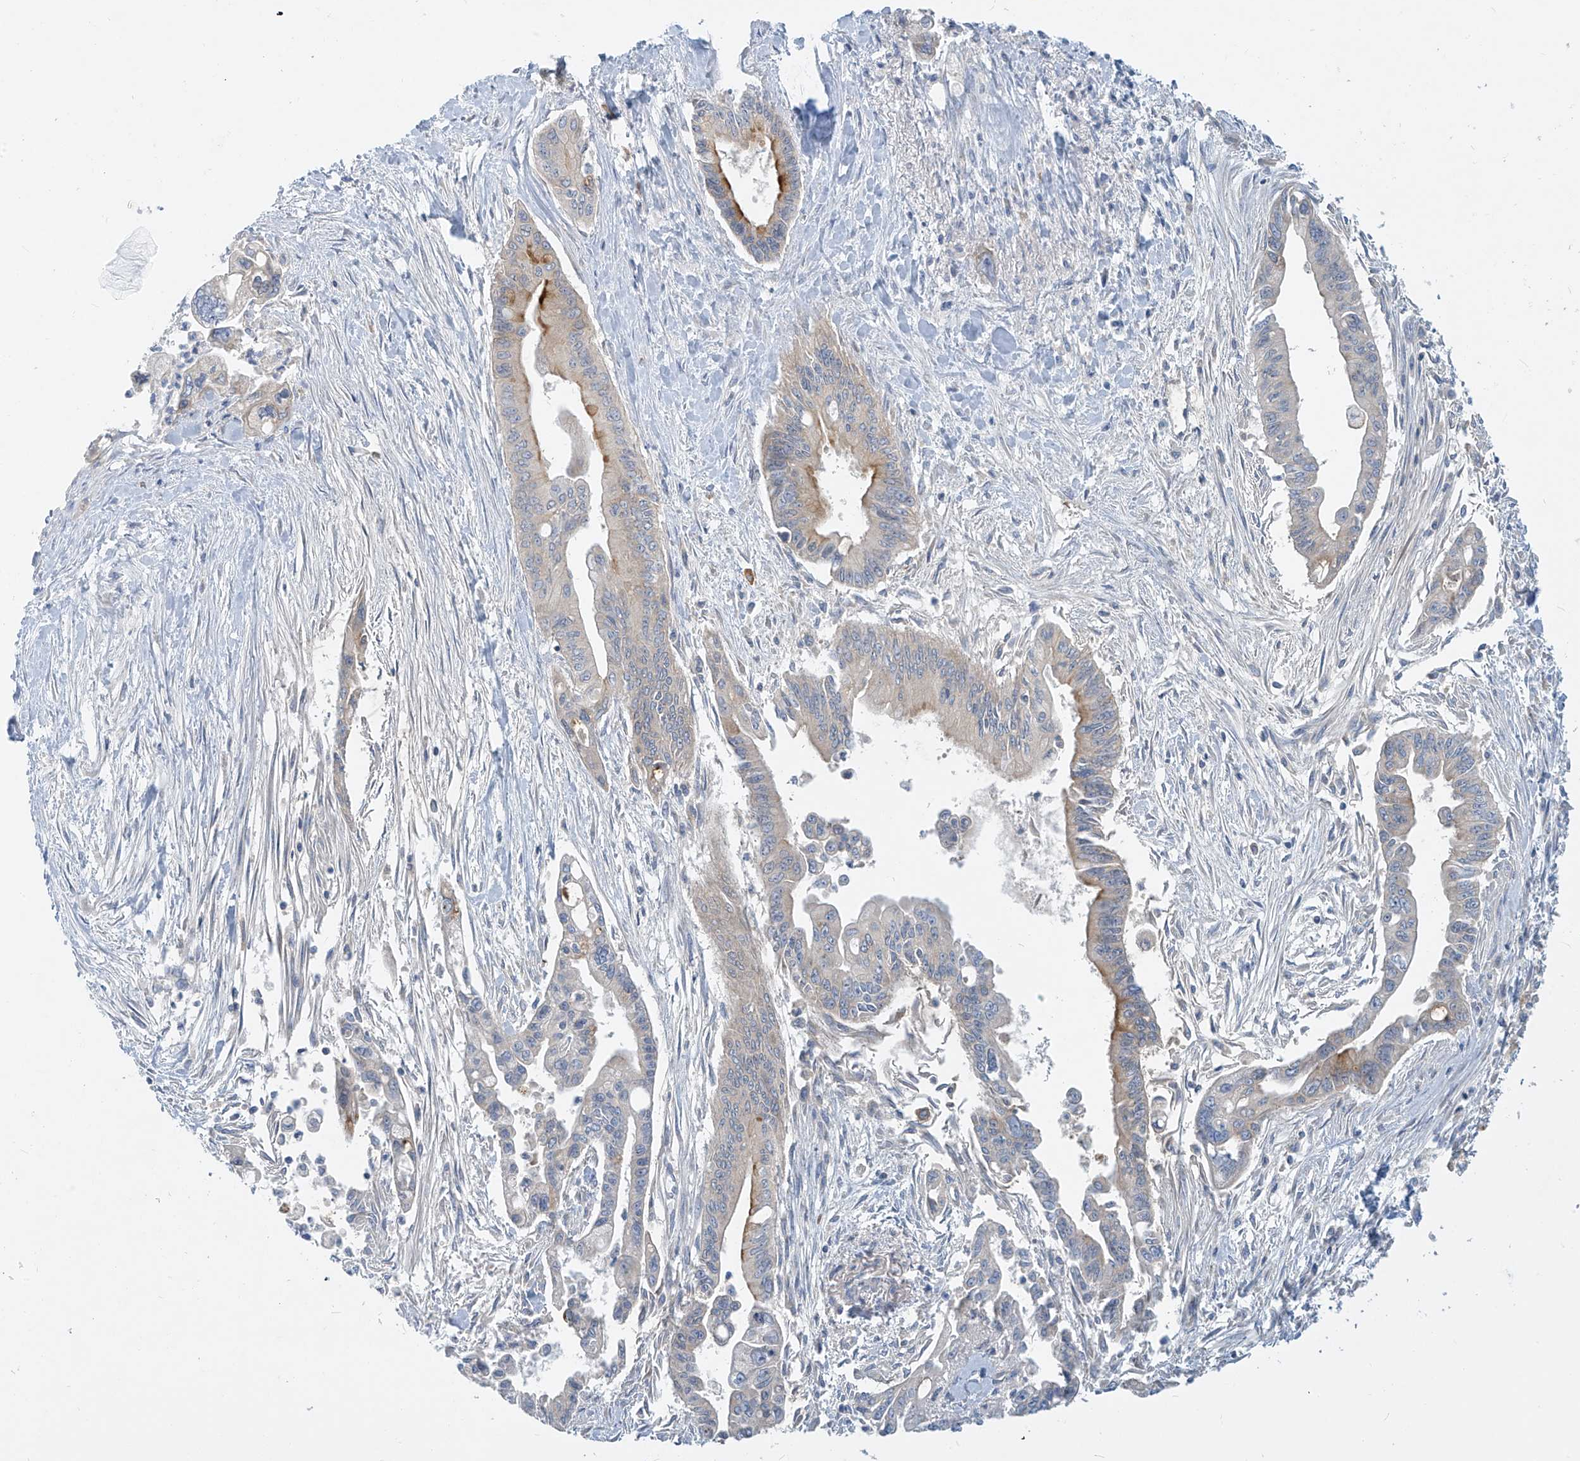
{"staining": {"intensity": "moderate", "quantity": "<25%", "location": "cytoplasmic/membranous"}, "tissue": "pancreatic cancer", "cell_type": "Tumor cells", "image_type": "cancer", "snomed": [{"axis": "morphology", "description": "Adenocarcinoma, NOS"}, {"axis": "topography", "description": "Pancreas"}], "caption": "Tumor cells demonstrate low levels of moderate cytoplasmic/membranous expression in approximately <25% of cells in adenocarcinoma (pancreatic).", "gene": "DGKQ", "patient": {"sex": "male", "age": 70}}